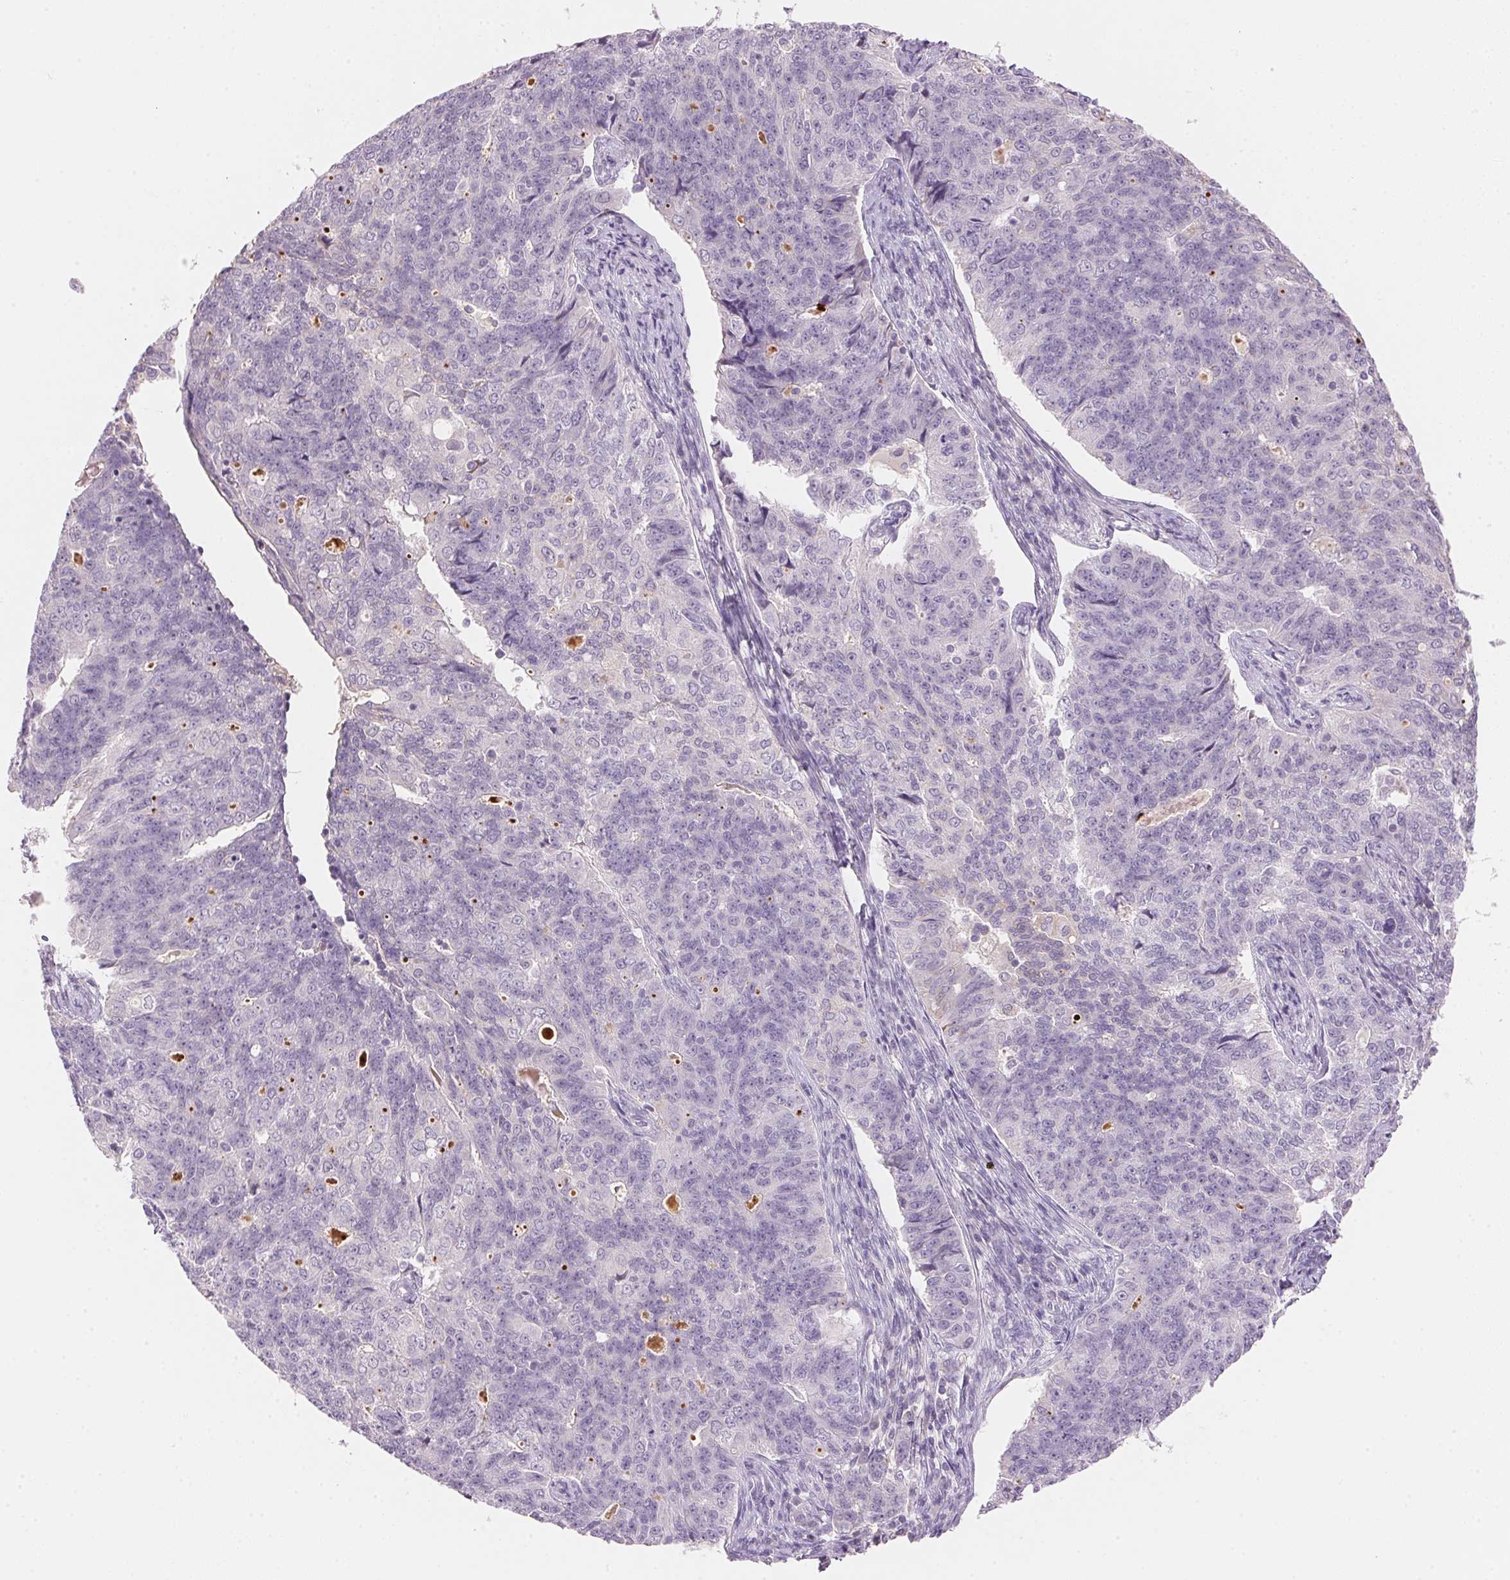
{"staining": {"intensity": "negative", "quantity": "none", "location": "none"}, "tissue": "endometrial cancer", "cell_type": "Tumor cells", "image_type": "cancer", "snomed": [{"axis": "morphology", "description": "Adenocarcinoma, NOS"}, {"axis": "topography", "description": "Endometrium"}], "caption": "The immunohistochemistry image has no significant expression in tumor cells of endometrial cancer tissue.", "gene": "CYP11B1", "patient": {"sex": "female", "age": 43}}